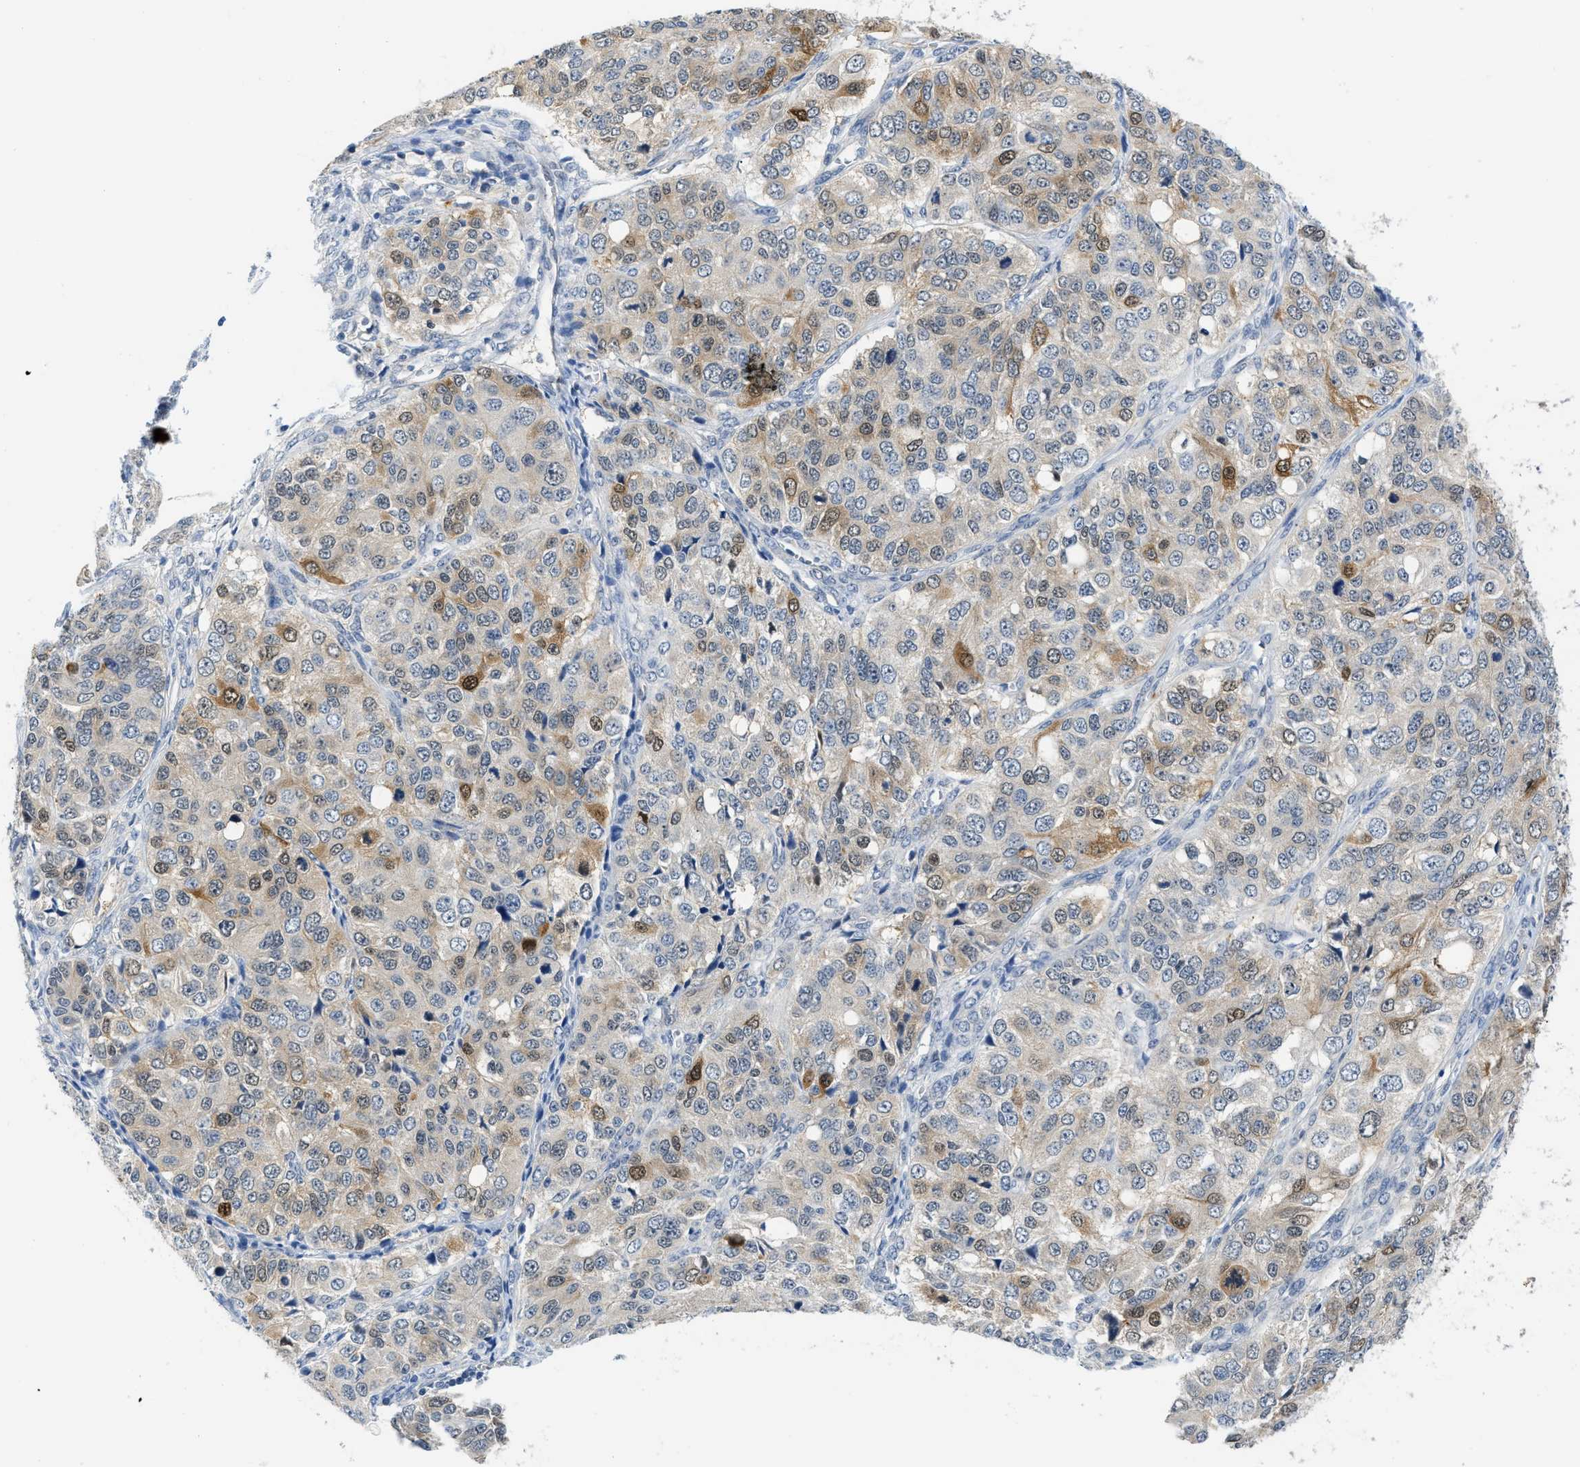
{"staining": {"intensity": "moderate", "quantity": "25%-75%", "location": "cytoplasmic/membranous,nuclear"}, "tissue": "ovarian cancer", "cell_type": "Tumor cells", "image_type": "cancer", "snomed": [{"axis": "morphology", "description": "Carcinoma, endometroid"}, {"axis": "topography", "description": "Ovary"}], "caption": "Protein expression analysis of human endometroid carcinoma (ovarian) reveals moderate cytoplasmic/membranous and nuclear positivity in about 25%-75% of tumor cells.", "gene": "PSAT1", "patient": {"sex": "female", "age": 51}}